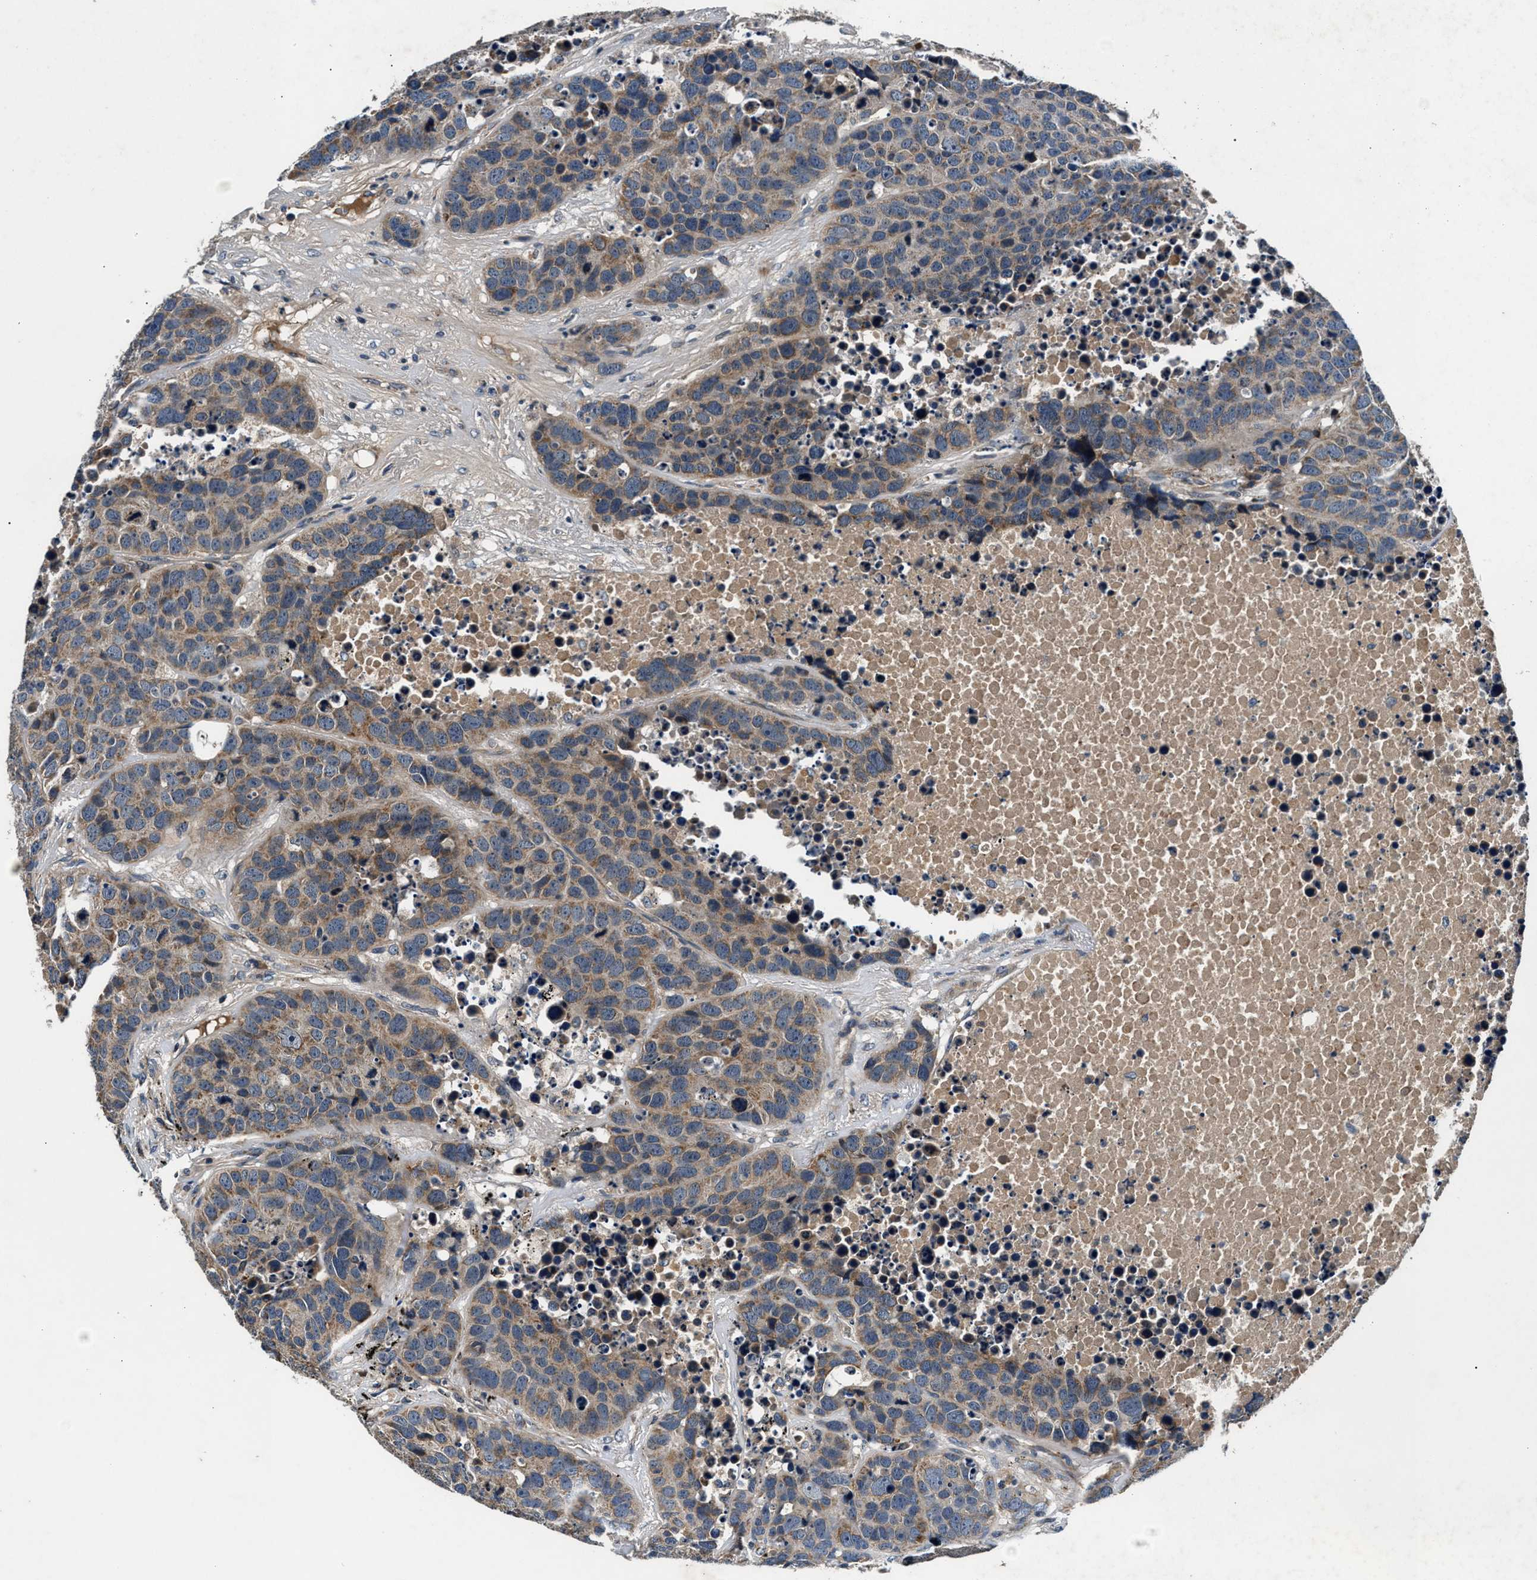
{"staining": {"intensity": "moderate", "quantity": ">75%", "location": "cytoplasmic/membranous"}, "tissue": "carcinoid", "cell_type": "Tumor cells", "image_type": "cancer", "snomed": [{"axis": "morphology", "description": "Carcinoid, malignant, NOS"}, {"axis": "topography", "description": "Lung"}], "caption": "A high-resolution image shows immunohistochemistry staining of carcinoid (malignant), which exhibits moderate cytoplasmic/membranous staining in approximately >75% of tumor cells. (DAB (3,3'-diaminobenzidine) IHC, brown staining for protein, blue staining for nuclei).", "gene": "IMMT", "patient": {"sex": "male", "age": 60}}